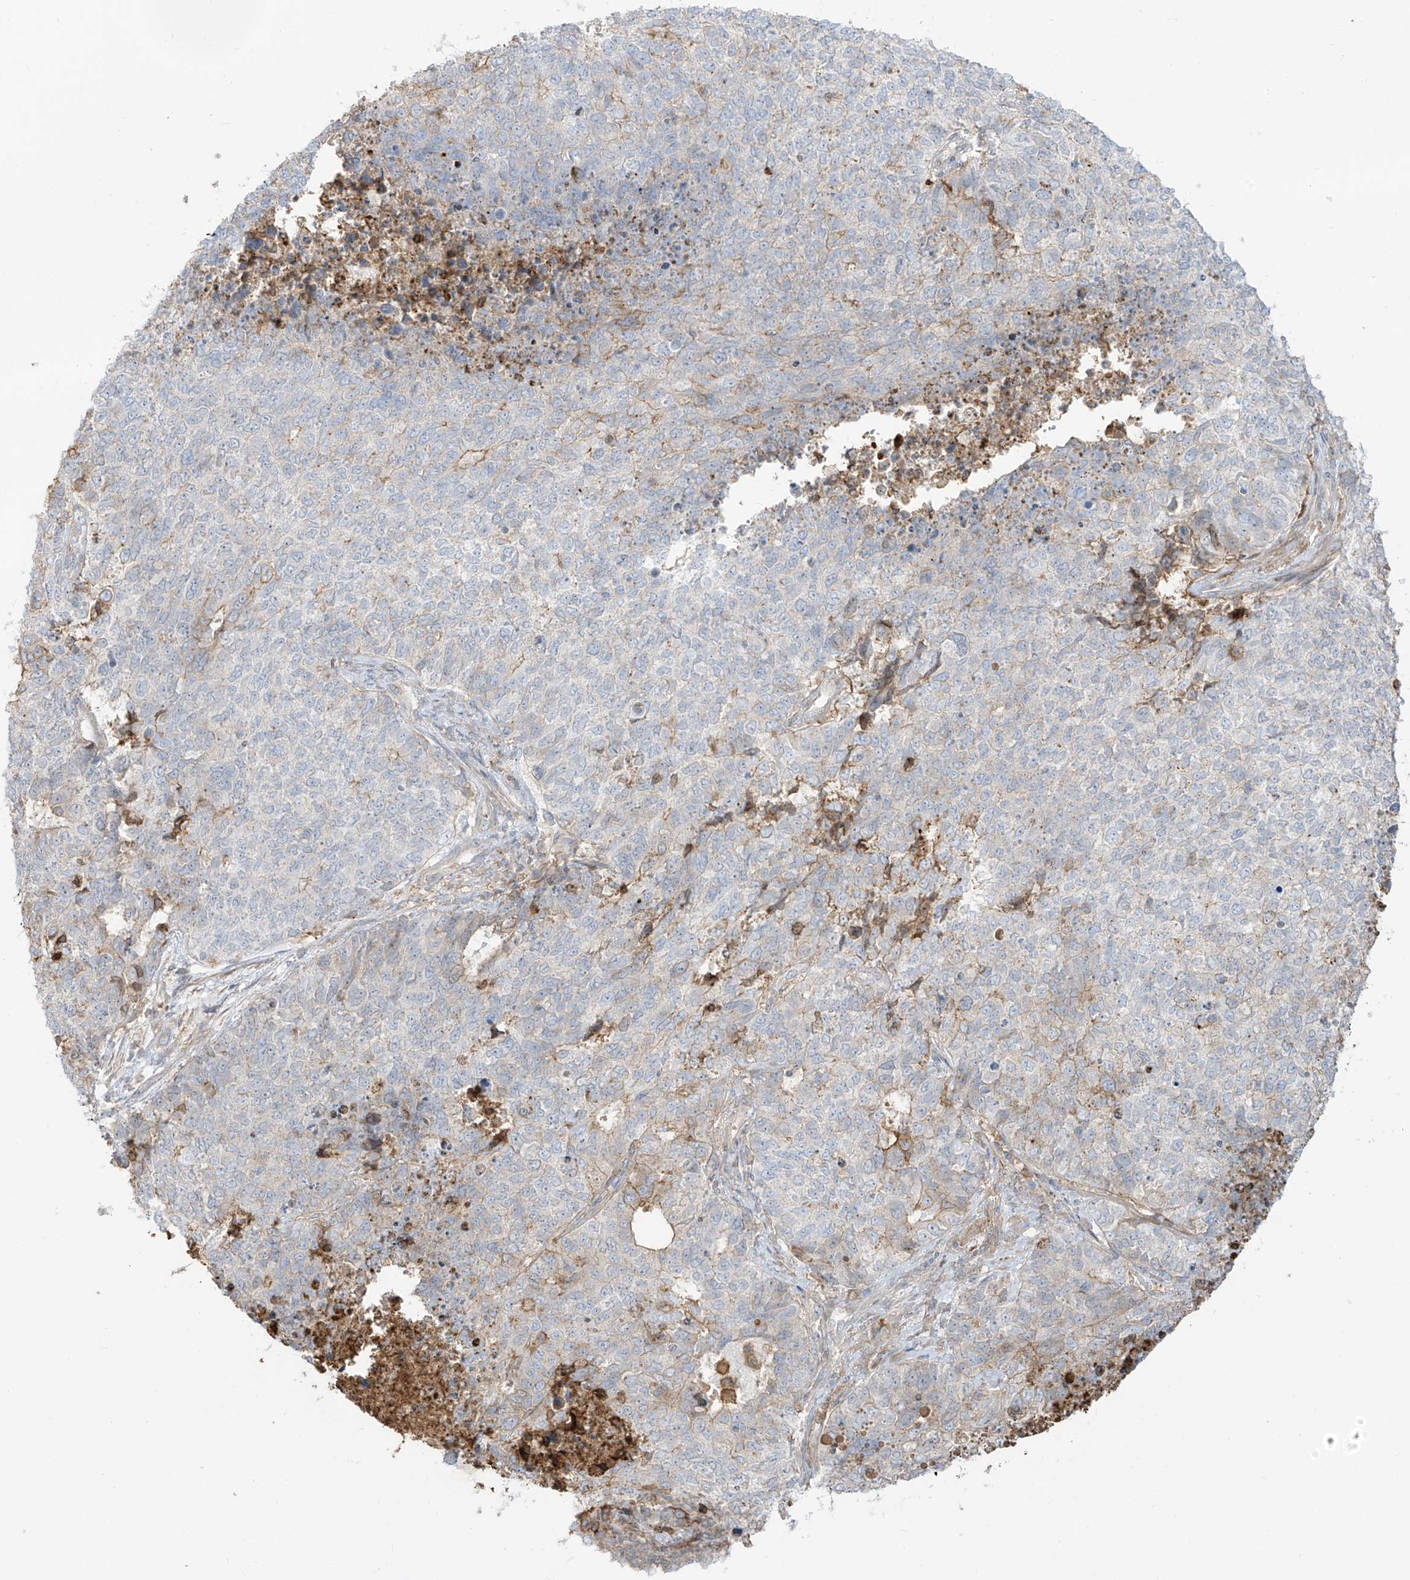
{"staining": {"intensity": "negative", "quantity": "none", "location": "none"}, "tissue": "cervical cancer", "cell_type": "Tumor cells", "image_type": "cancer", "snomed": [{"axis": "morphology", "description": "Squamous cell carcinoma, NOS"}, {"axis": "topography", "description": "Cervix"}], "caption": "Human squamous cell carcinoma (cervical) stained for a protein using IHC shows no staining in tumor cells.", "gene": "ZGRF1", "patient": {"sex": "female", "age": 63}}